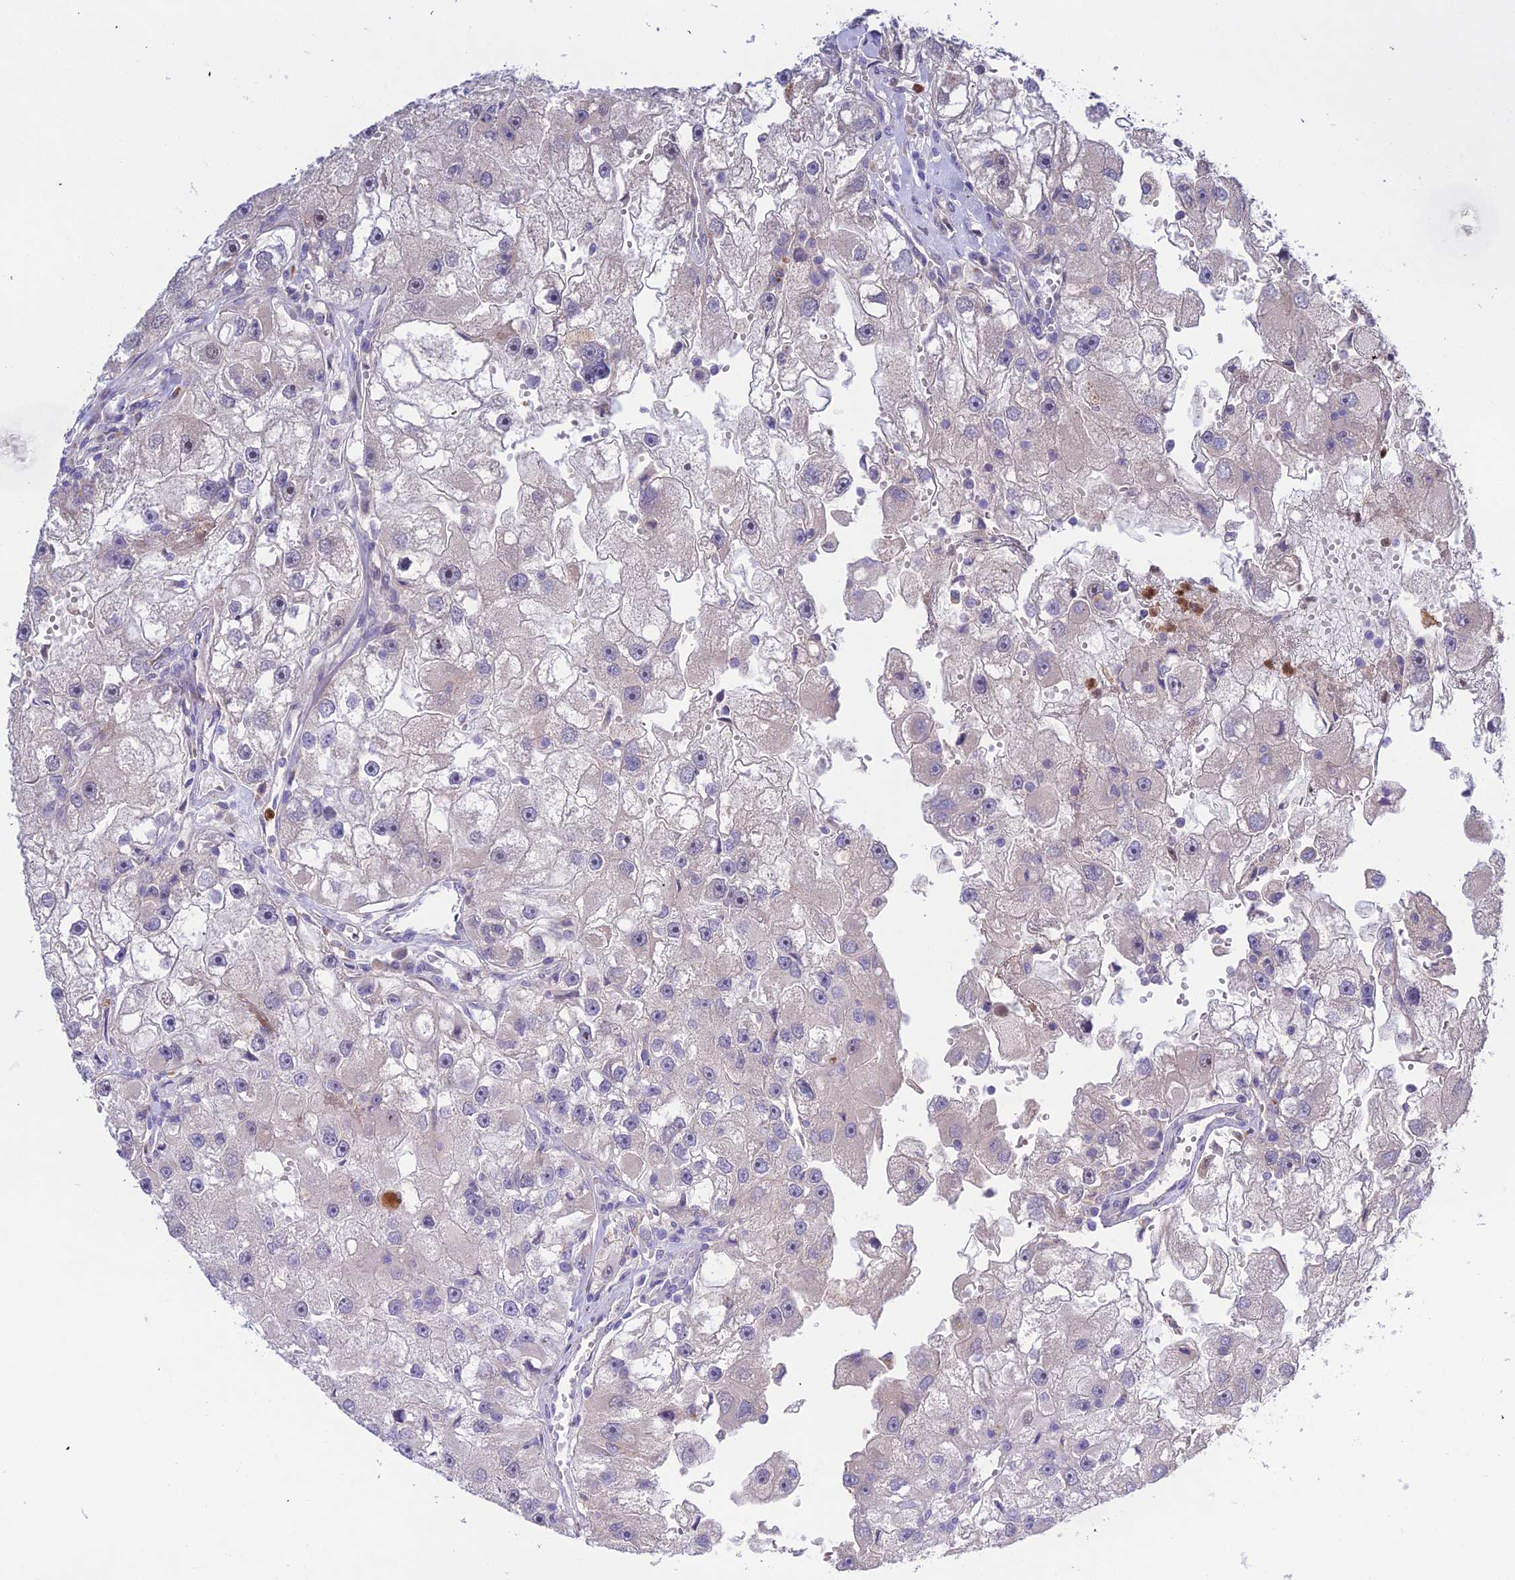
{"staining": {"intensity": "negative", "quantity": "none", "location": "none"}, "tissue": "renal cancer", "cell_type": "Tumor cells", "image_type": "cancer", "snomed": [{"axis": "morphology", "description": "Adenocarcinoma, NOS"}, {"axis": "topography", "description": "Kidney"}], "caption": "The histopathology image reveals no staining of tumor cells in renal adenocarcinoma.", "gene": "EID2", "patient": {"sex": "male", "age": 63}}